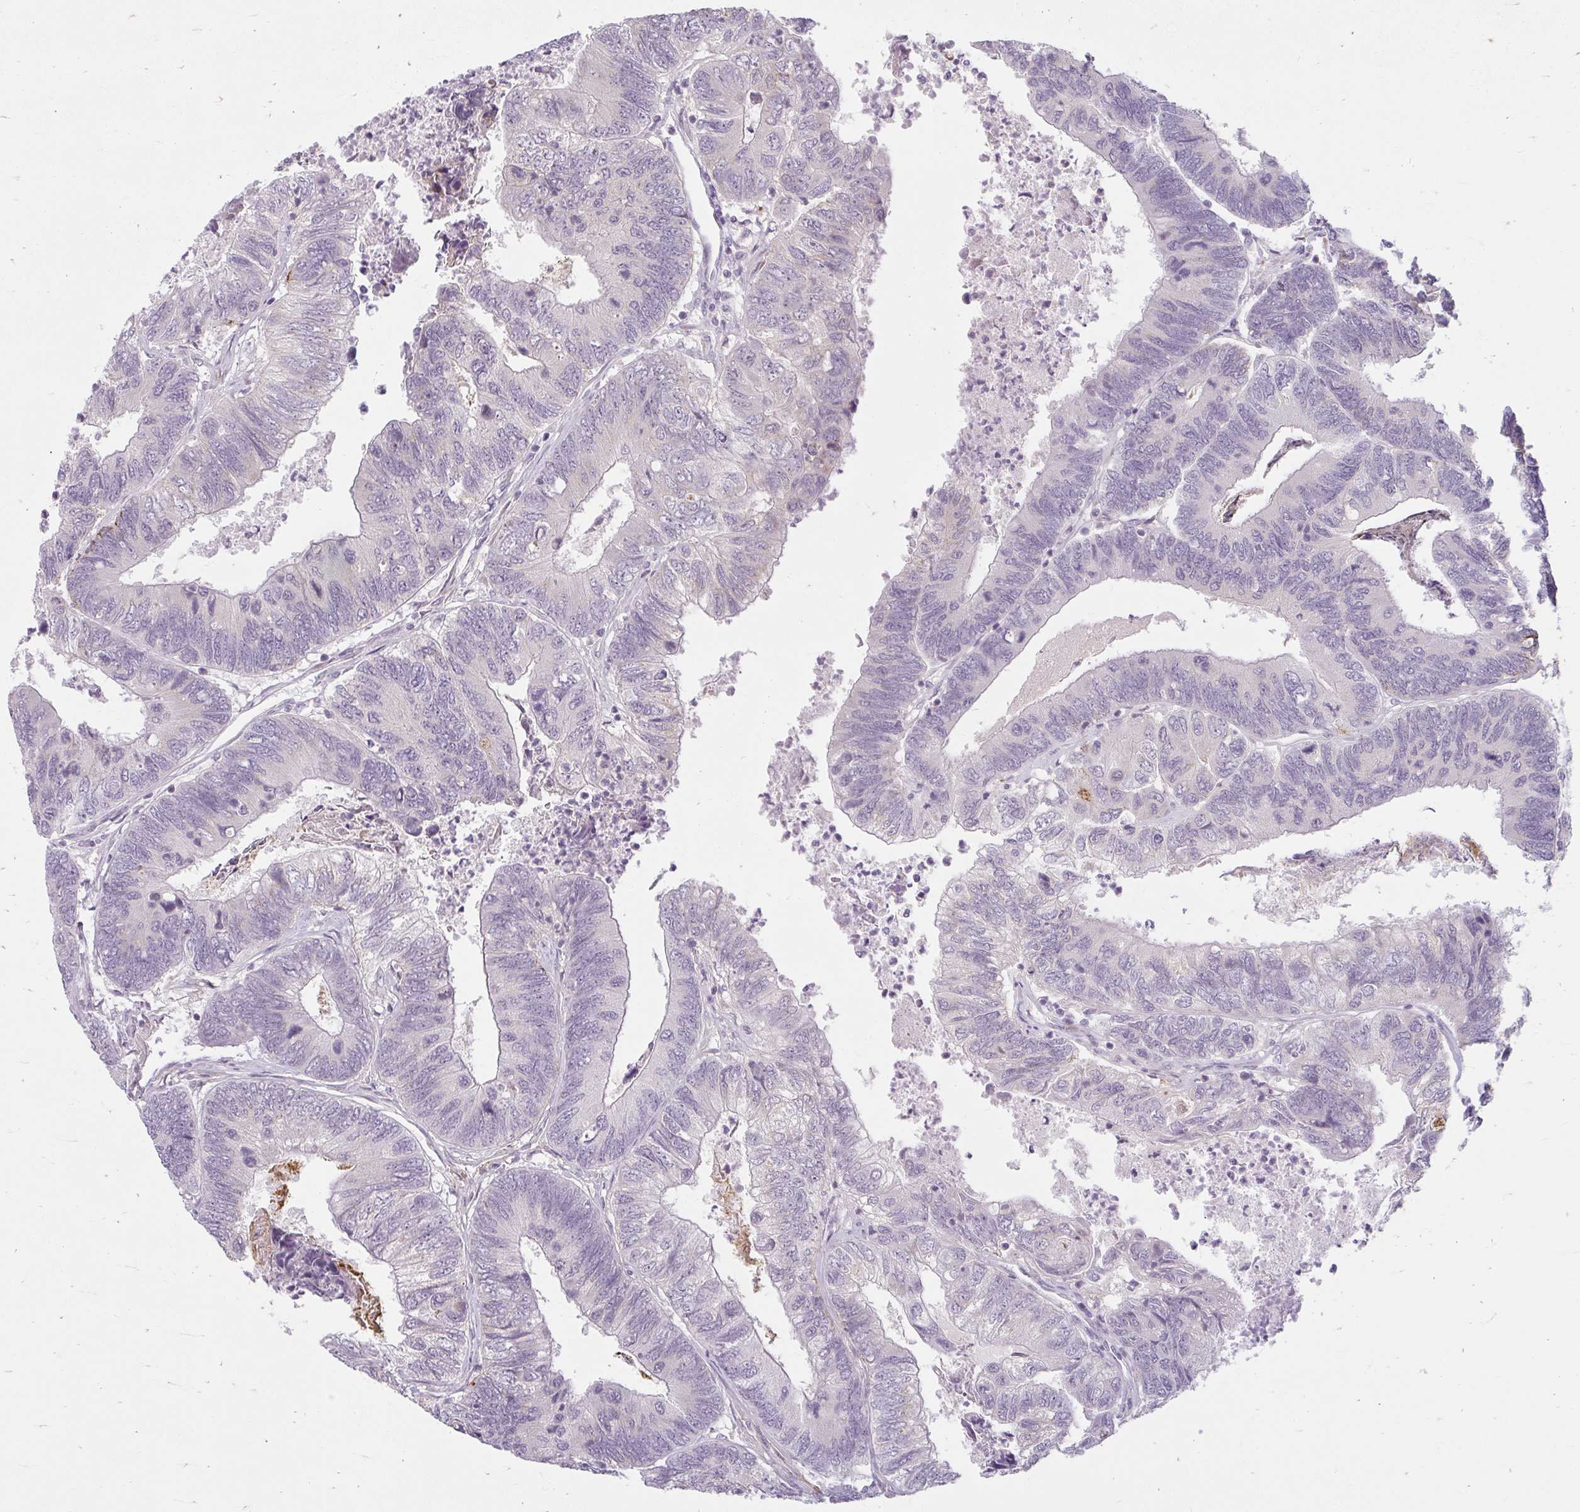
{"staining": {"intensity": "negative", "quantity": "none", "location": "none"}, "tissue": "colorectal cancer", "cell_type": "Tumor cells", "image_type": "cancer", "snomed": [{"axis": "morphology", "description": "Adenocarcinoma, NOS"}, {"axis": "topography", "description": "Colon"}], "caption": "Adenocarcinoma (colorectal) was stained to show a protein in brown. There is no significant positivity in tumor cells.", "gene": "ZFYVE26", "patient": {"sex": "female", "age": 67}}